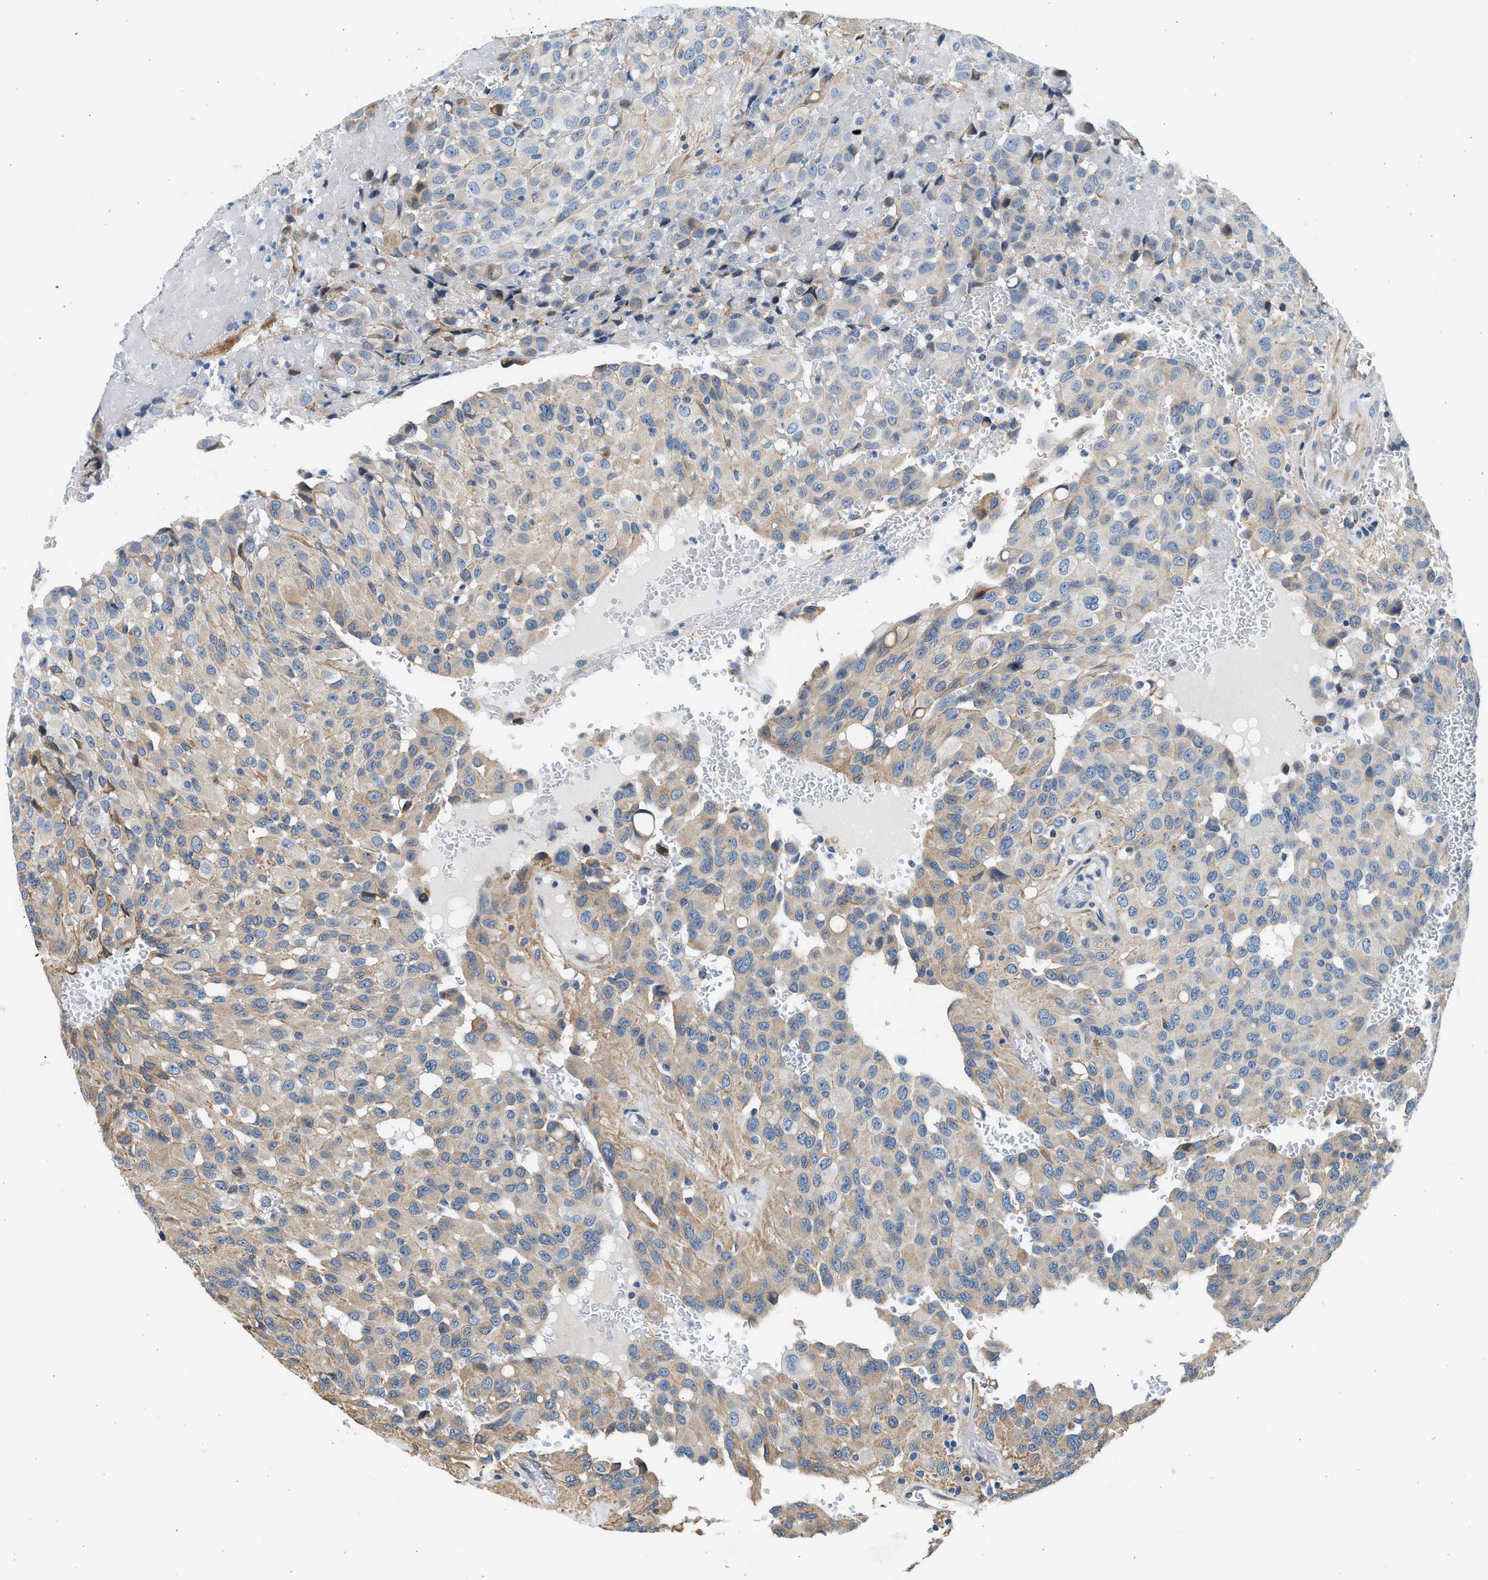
{"staining": {"intensity": "negative", "quantity": "none", "location": "none"}, "tissue": "glioma", "cell_type": "Tumor cells", "image_type": "cancer", "snomed": [{"axis": "morphology", "description": "Glioma, malignant, High grade"}, {"axis": "topography", "description": "Brain"}], "caption": "This is a photomicrograph of IHC staining of malignant glioma (high-grade), which shows no positivity in tumor cells.", "gene": "CNTN6", "patient": {"sex": "male", "age": 32}}